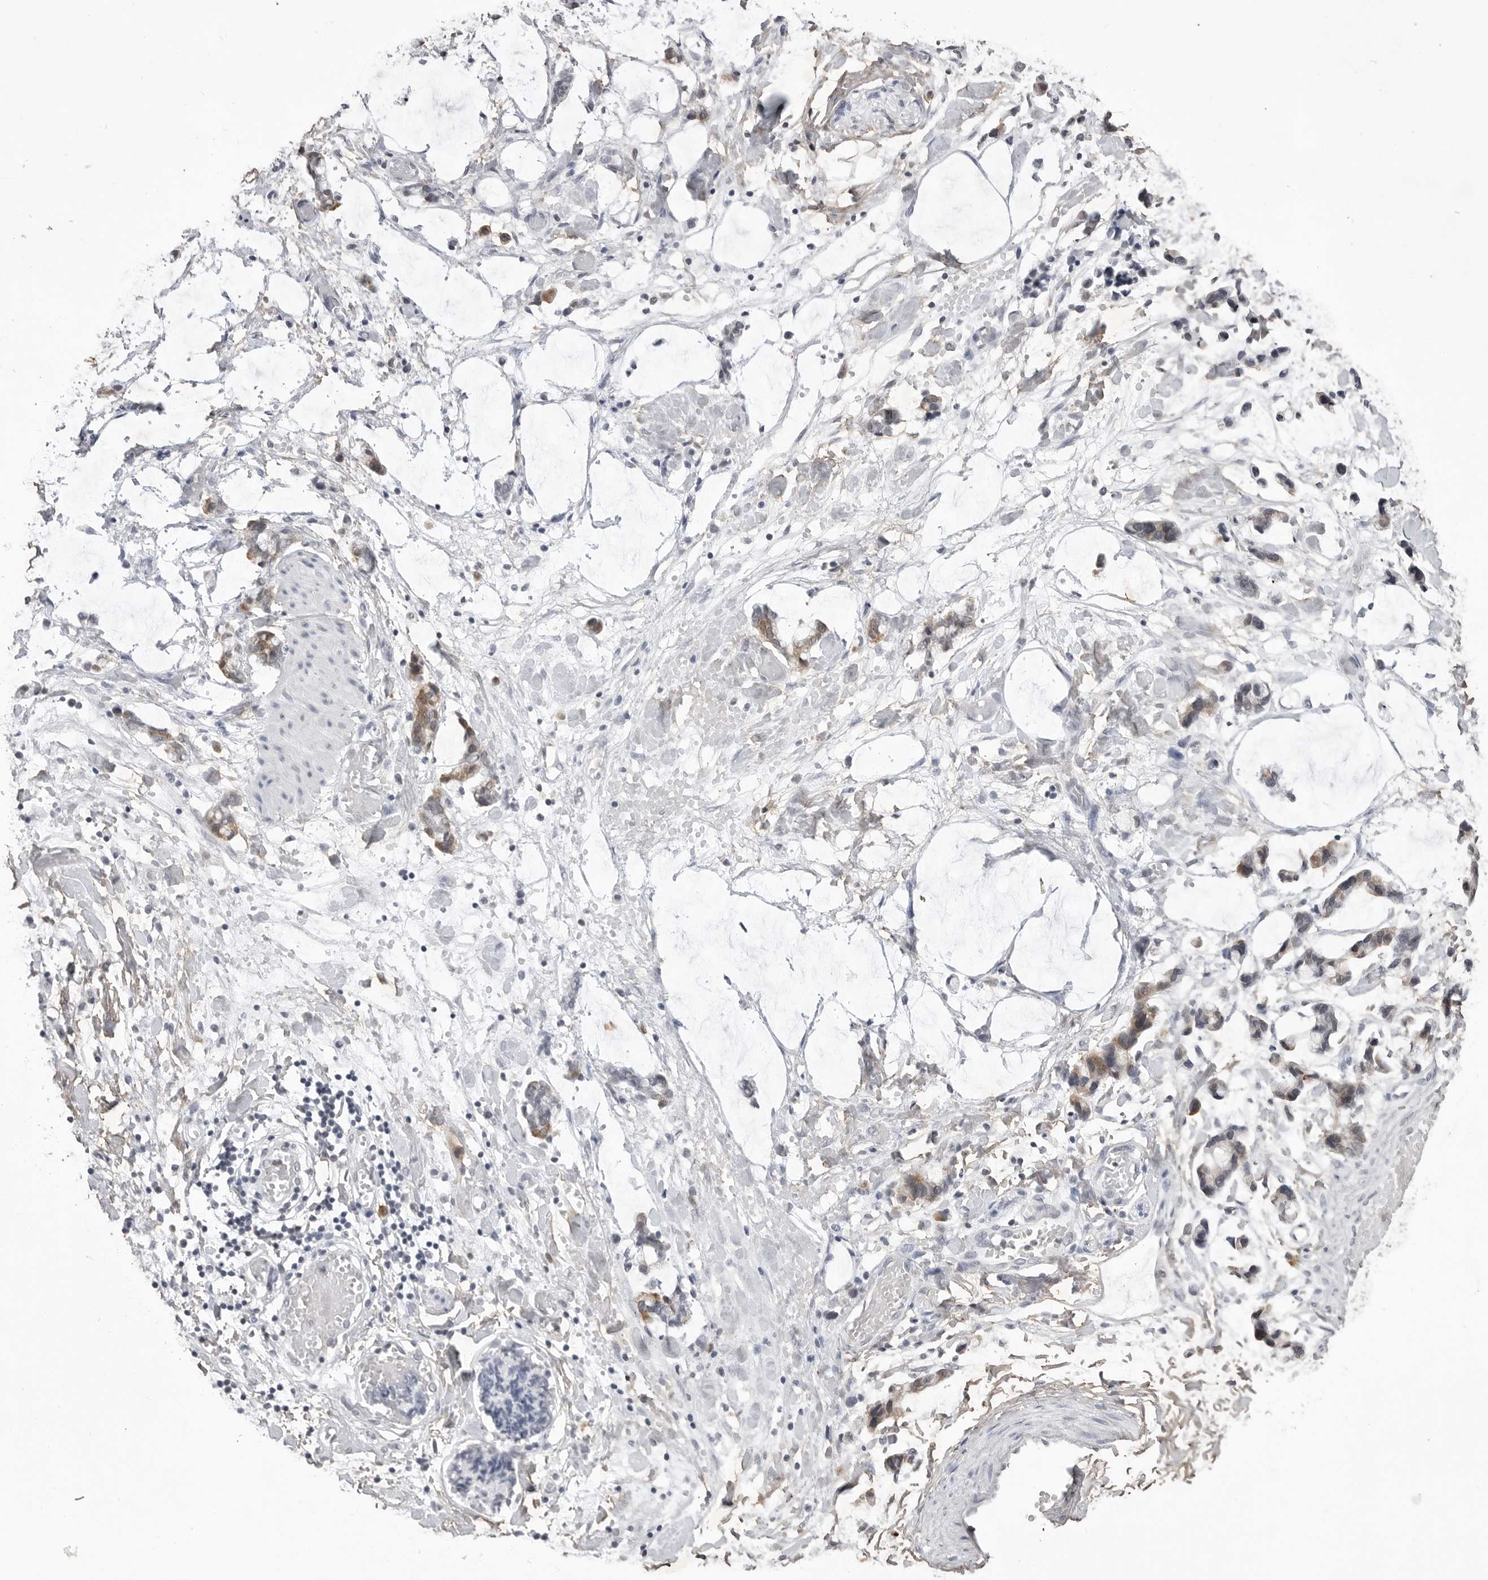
{"staining": {"intensity": "negative", "quantity": "none", "location": "none"}, "tissue": "adipose tissue", "cell_type": "Adipocytes", "image_type": "normal", "snomed": [{"axis": "morphology", "description": "Normal tissue, NOS"}, {"axis": "morphology", "description": "Adenocarcinoma, NOS"}, {"axis": "topography", "description": "Colon"}, {"axis": "topography", "description": "Peripheral nerve tissue"}], "caption": "Image shows no significant protein positivity in adipocytes of benign adipose tissue. (DAB (3,3'-diaminobenzidine) IHC, high magnification).", "gene": "RRM1", "patient": {"sex": "male", "age": 14}}